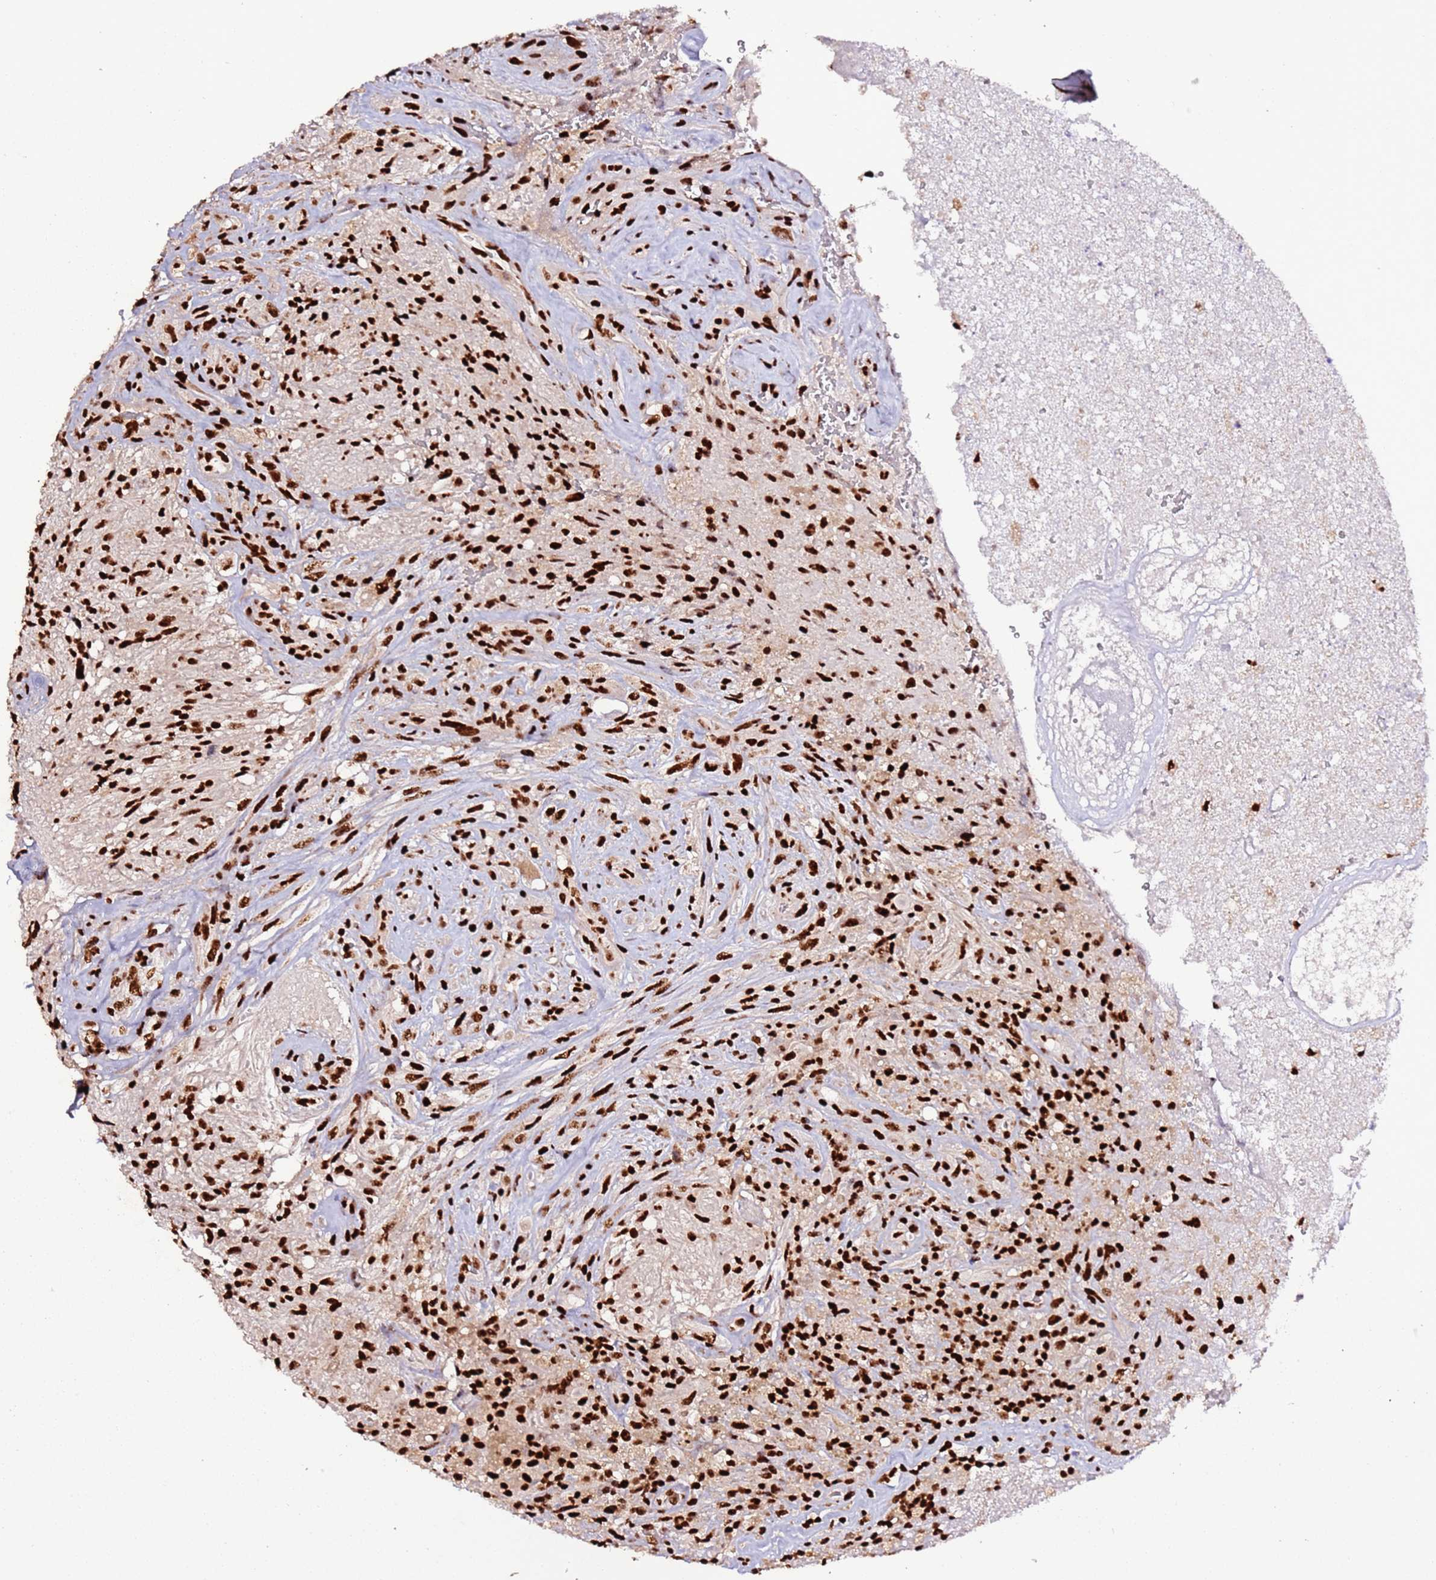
{"staining": {"intensity": "strong", "quantity": ">75%", "location": "nuclear"}, "tissue": "glioma", "cell_type": "Tumor cells", "image_type": "cancer", "snomed": [{"axis": "morphology", "description": "Glioma, malignant, High grade"}, {"axis": "topography", "description": "Brain"}], "caption": "IHC (DAB (3,3'-diaminobenzidine)) staining of glioma shows strong nuclear protein positivity in approximately >75% of tumor cells. (Brightfield microscopy of DAB IHC at high magnification).", "gene": "C6orf226", "patient": {"sex": "male", "age": 56}}